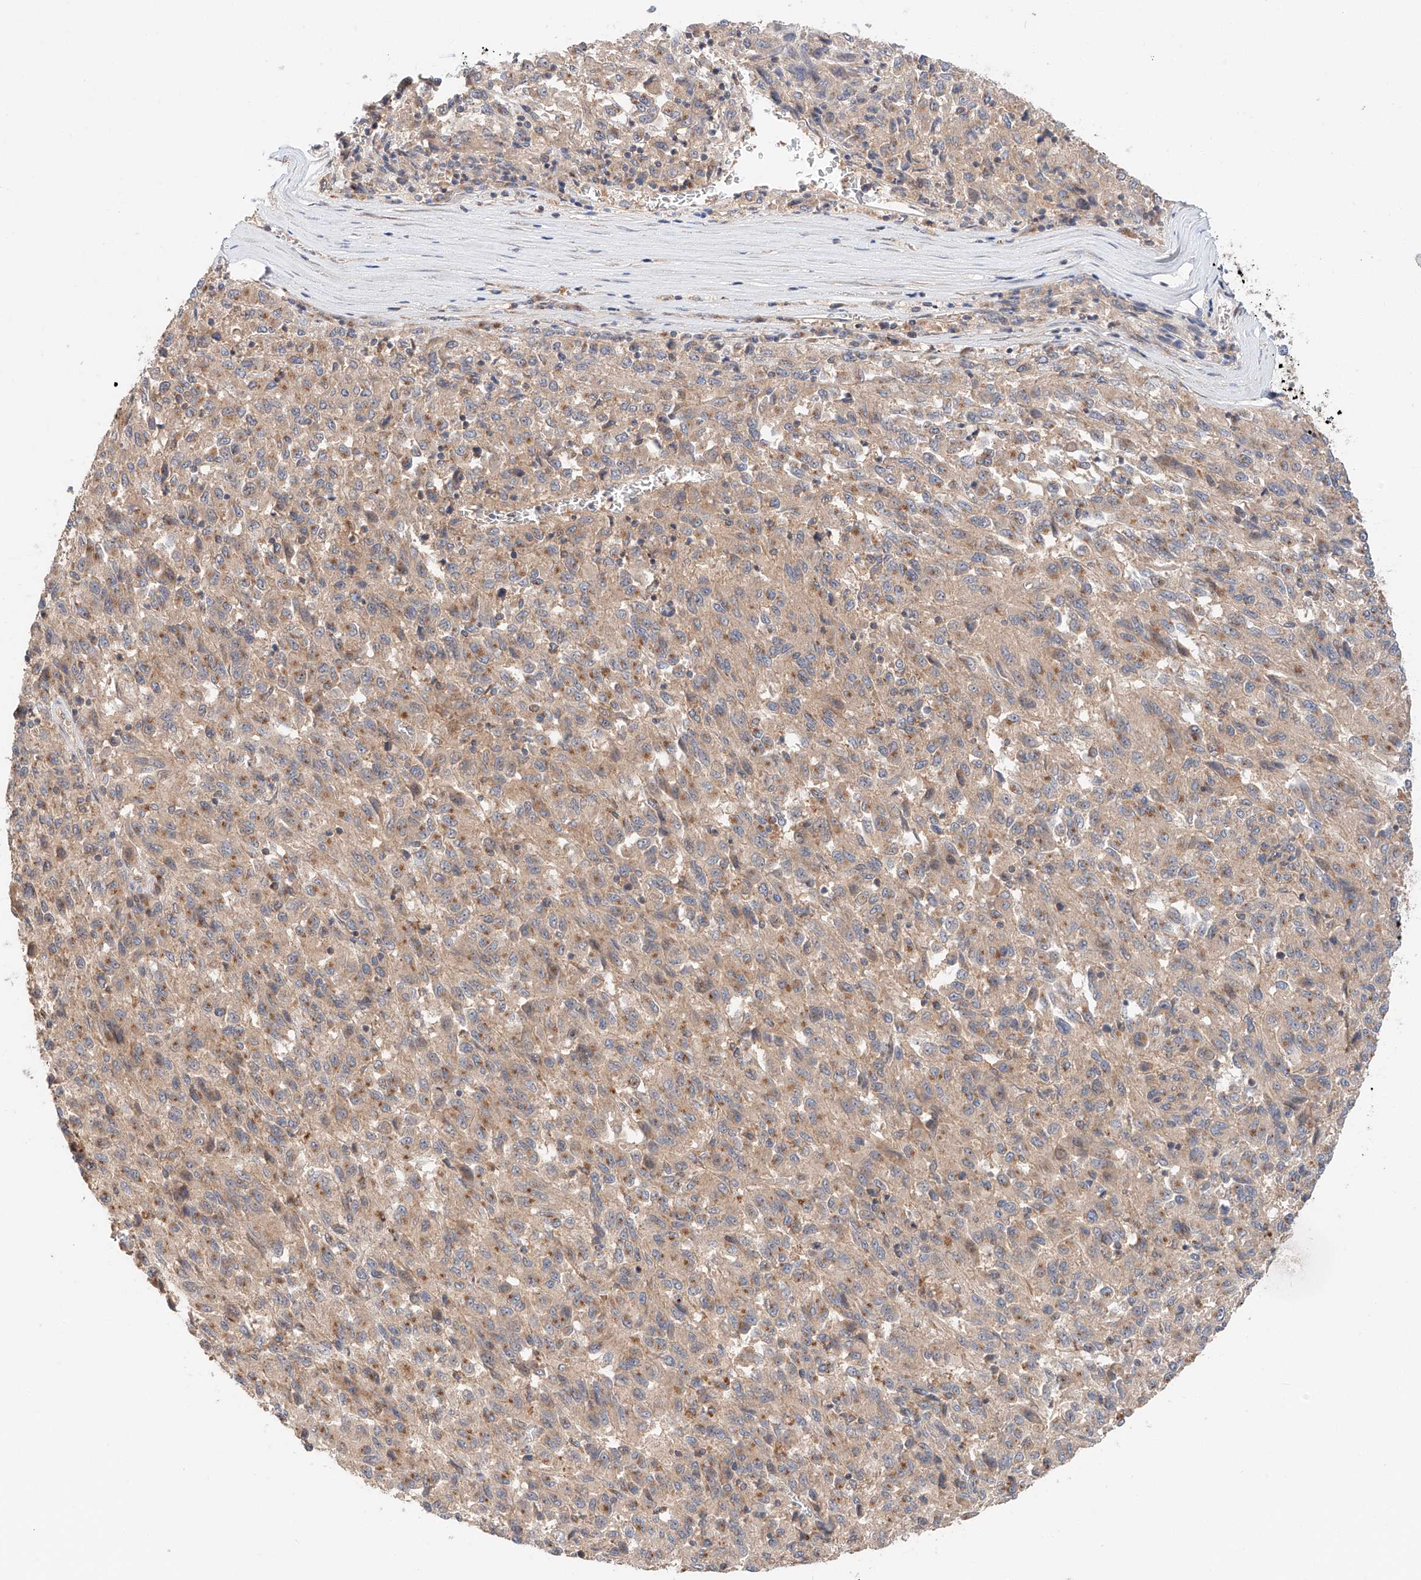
{"staining": {"intensity": "moderate", "quantity": ">75%", "location": "cytoplasmic/membranous"}, "tissue": "melanoma", "cell_type": "Tumor cells", "image_type": "cancer", "snomed": [{"axis": "morphology", "description": "Malignant melanoma, Metastatic site"}, {"axis": "topography", "description": "Lung"}], "caption": "Protein staining of melanoma tissue shows moderate cytoplasmic/membranous staining in about >75% of tumor cells.", "gene": "XPNPEP1", "patient": {"sex": "male", "age": 64}}